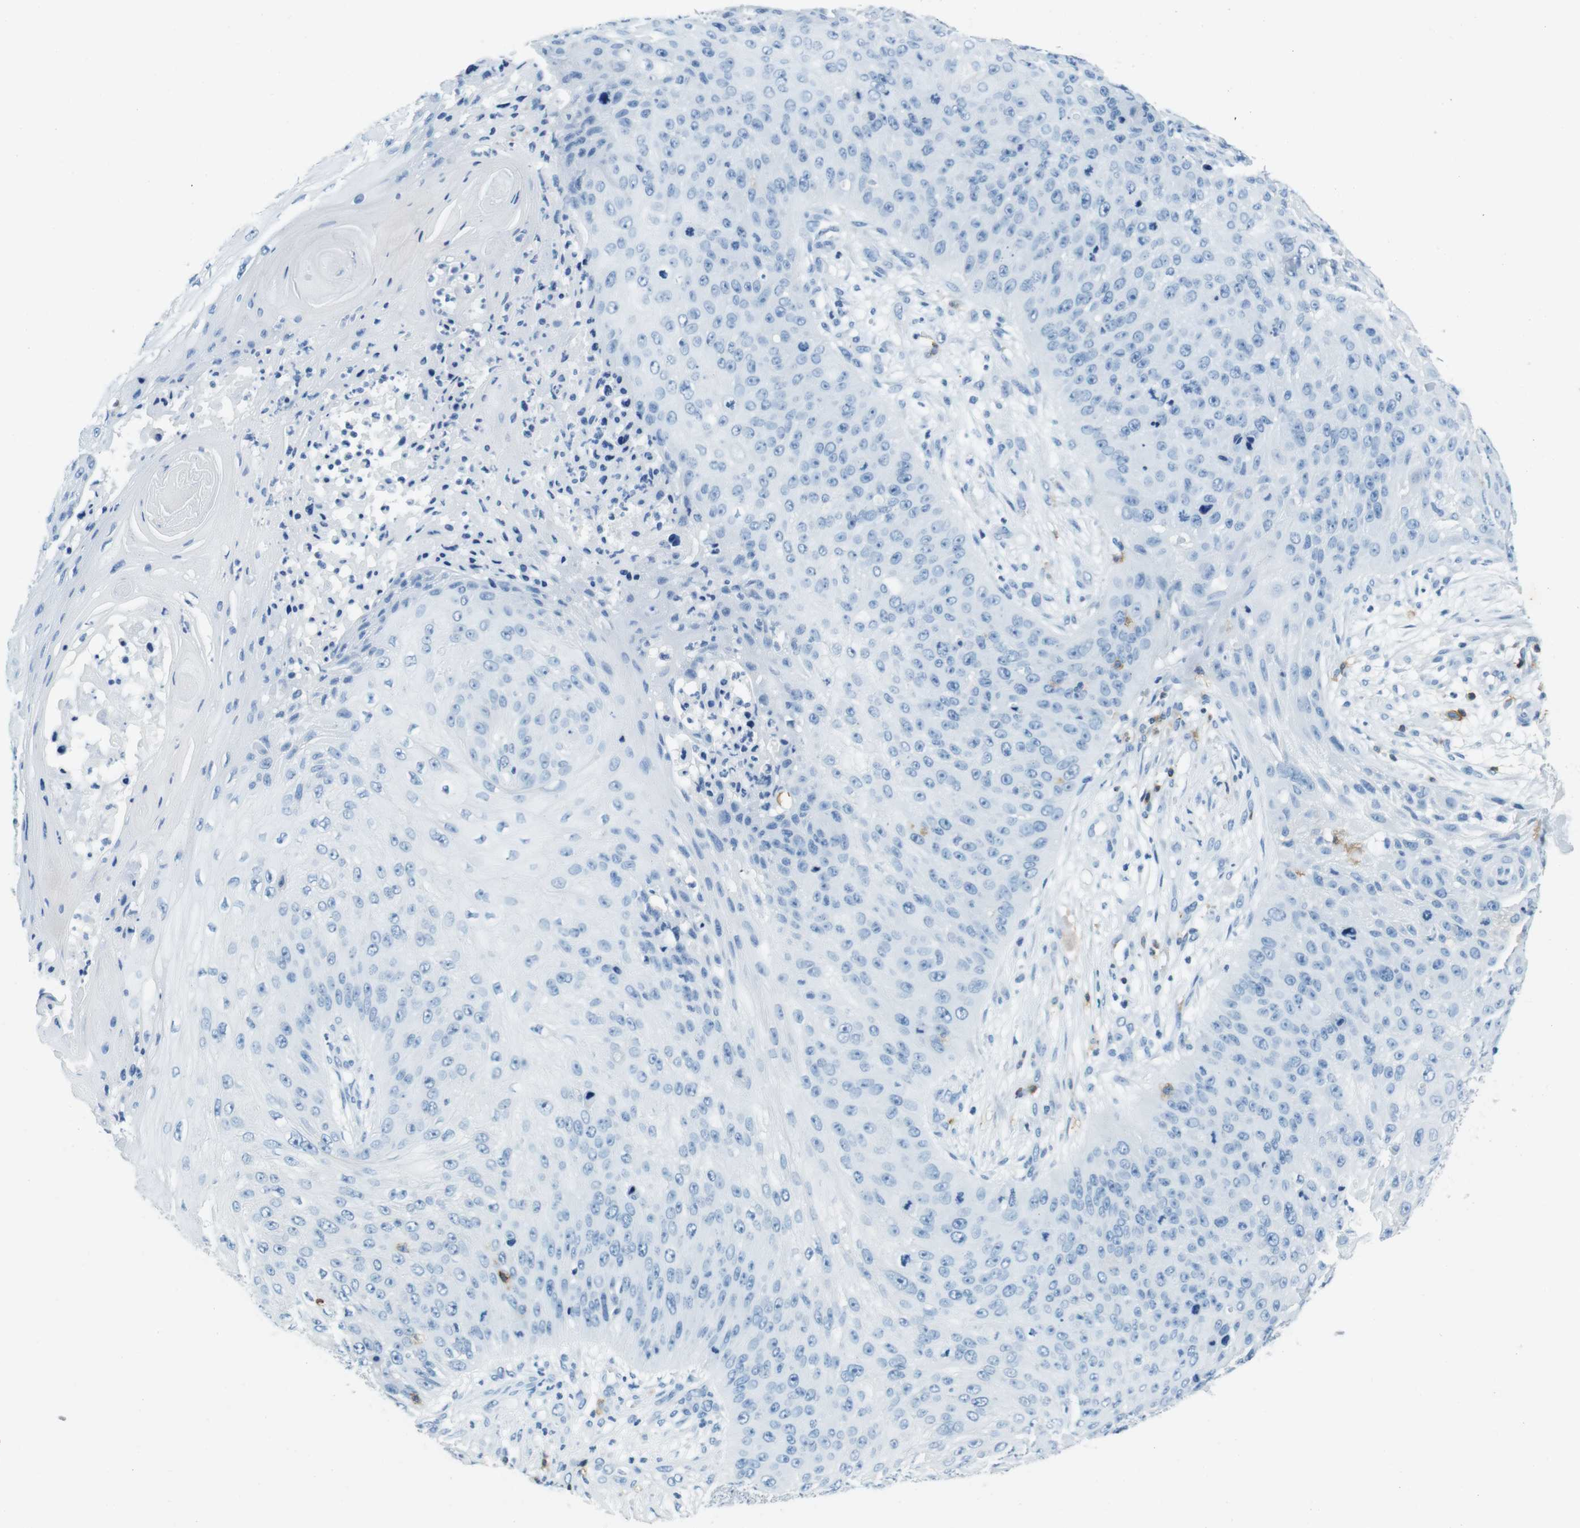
{"staining": {"intensity": "negative", "quantity": "none", "location": "none"}, "tissue": "skin cancer", "cell_type": "Tumor cells", "image_type": "cancer", "snomed": [{"axis": "morphology", "description": "Squamous cell carcinoma, NOS"}, {"axis": "topography", "description": "Skin"}], "caption": "IHC of human squamous cell carcinoma (skin) demonstrates no positivity in tumor cells.", "gene": "LAT", "patient": {"sex": "female", "age": 80}}